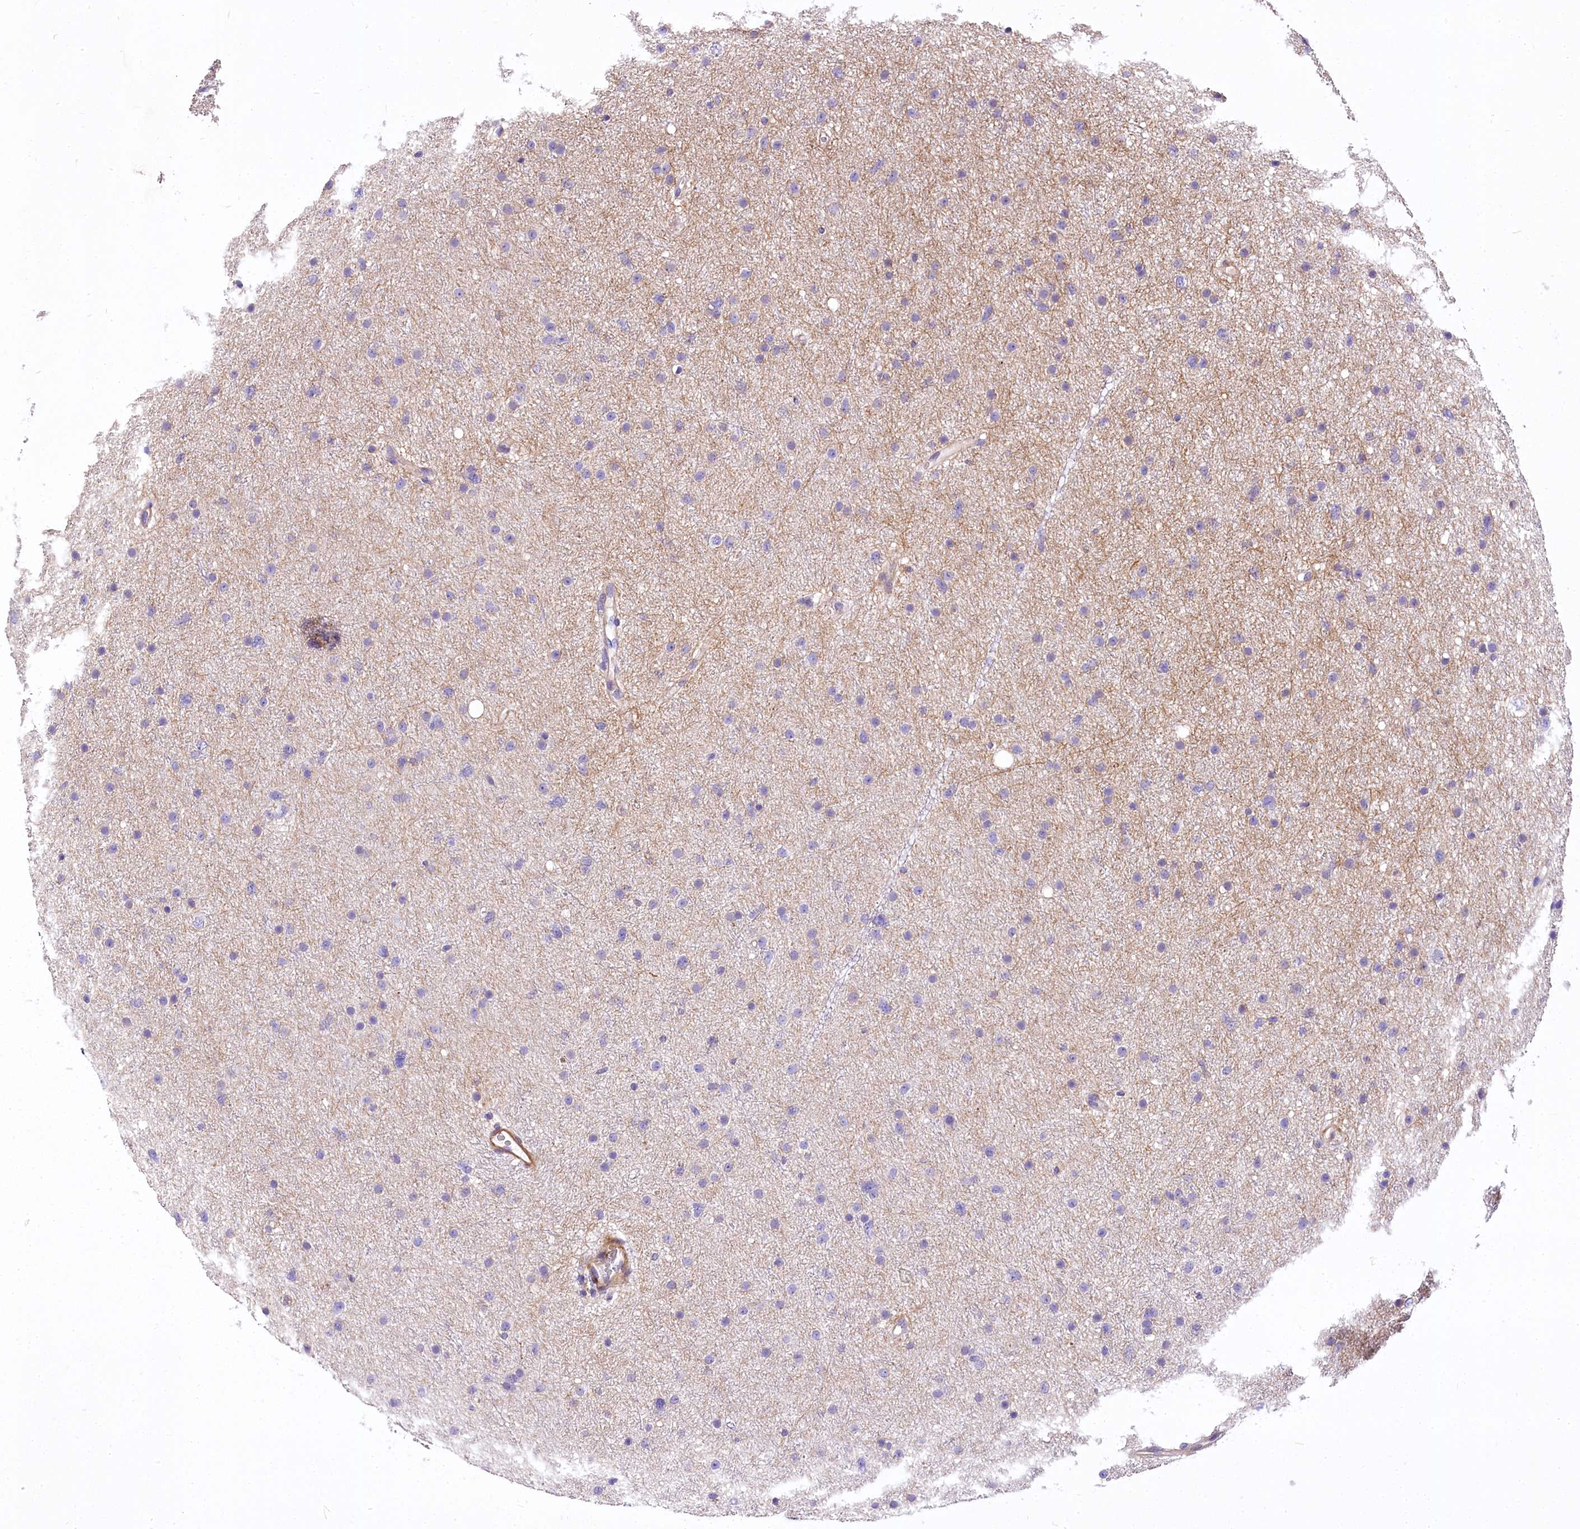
{"staining": {"intensity": "negative", "quantity": "none", "location": "none"}, "tissue": "glioma", "cell_type": "Tumor cells", "image_type": "cancer", "snomed": [{"axis": "morphology", "description": "Glioma, malignant, Low grade"}, {"axis": "topography", "description": "Cerebral cortex"}], "caption": "An immunohistochemistry (IHC) photomicrograph of glioma is shown. There is no staining in tumor cells of glioma.", "gene": "DPP3", "patient": {"sex": "female", "age": 39}}